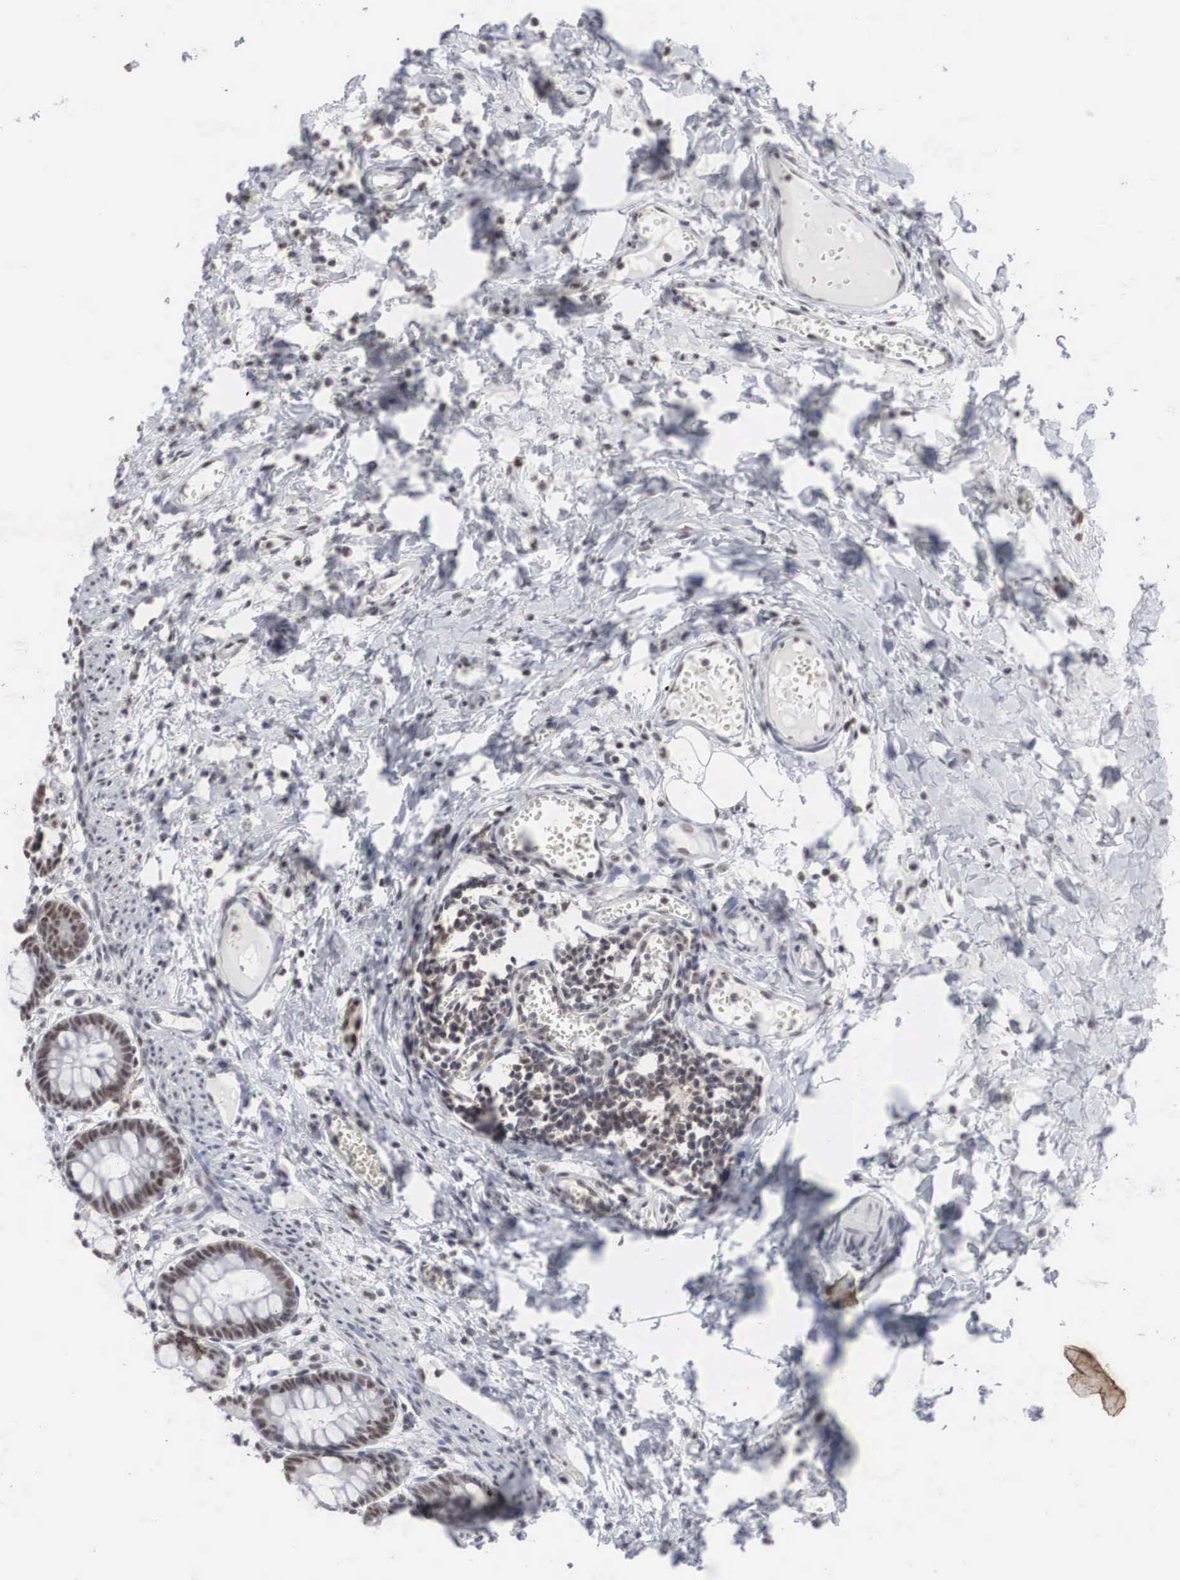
{"staining": {"intensity": "weak", "quantity": ">75%", "location": "nuclear"}, "tissue": "colon", "cell_type": "Endothelial cells", "image_type": "normal", "snomed": [{"axis": "morphology", "description": "Normal tissue, NOS"}, {"axis": "topography", "description": "Colon"}], "caption": "An image of human colon stained for a protein exhibits weak nuclear brown staining in endothelial cells. The protein of interest is shown in brown color, while the nuclei are stained blue.", "gene": "AUTS2", "patient": {"sex": "male", "age": 1}}